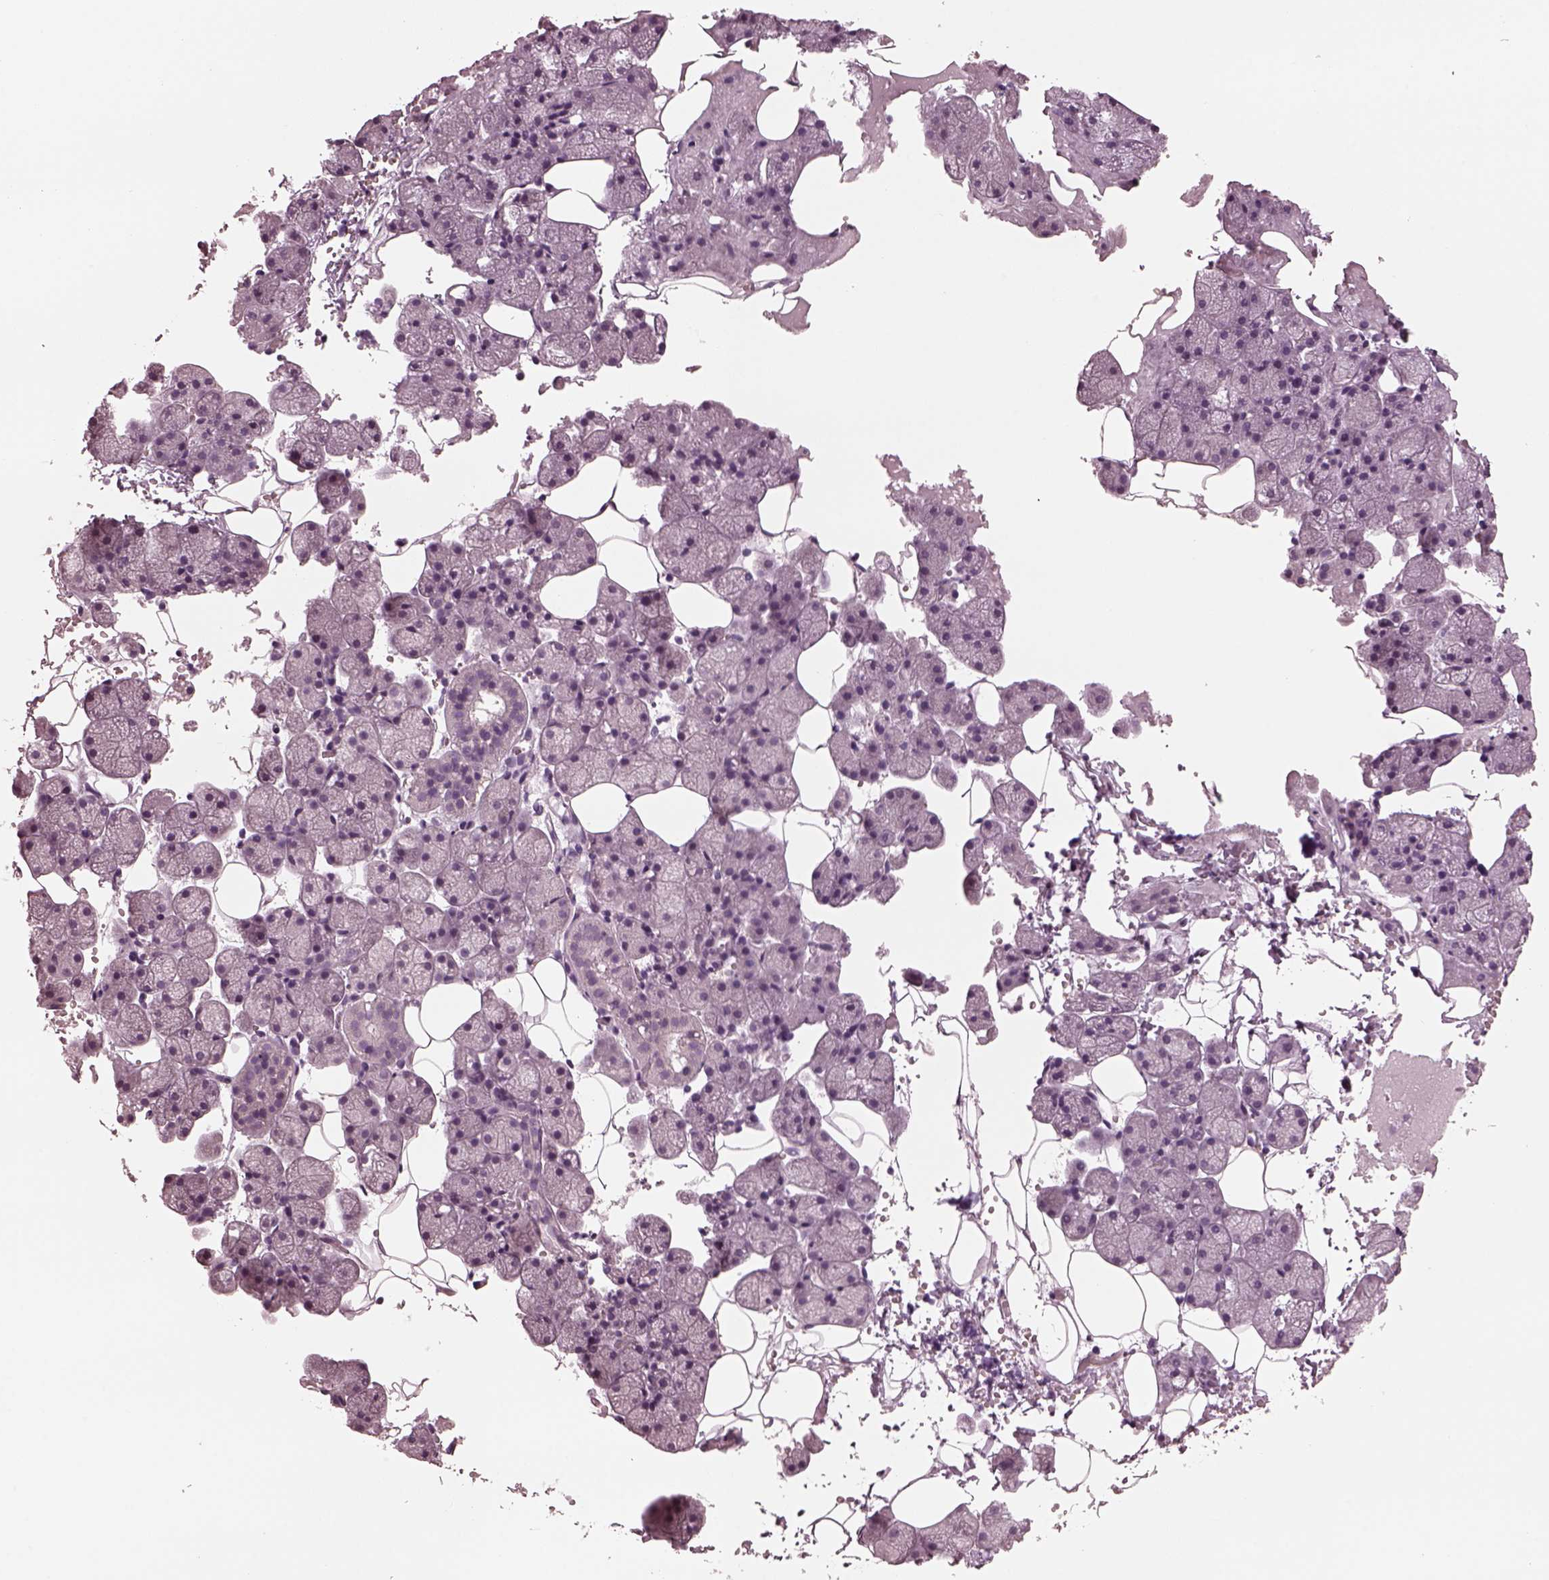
{"staining": {"intensity": "negative", "quantity": "none", "location": "none"}, "tissue": "salivary gland", "cell_type": "Glandular cells", "image_type": "normal", "snomed": [{"axis": "morphology", "description": "Normal tissue, NOS"}, {"axis": "topography", "description": "Salivary gland"}], "caption": "DAB immunohistochemical staining of normal salivary gland shows no significant expression in glandular cells.", "gene": "PSTPIP2", "patient": {"sex": "male", "age": 38}}